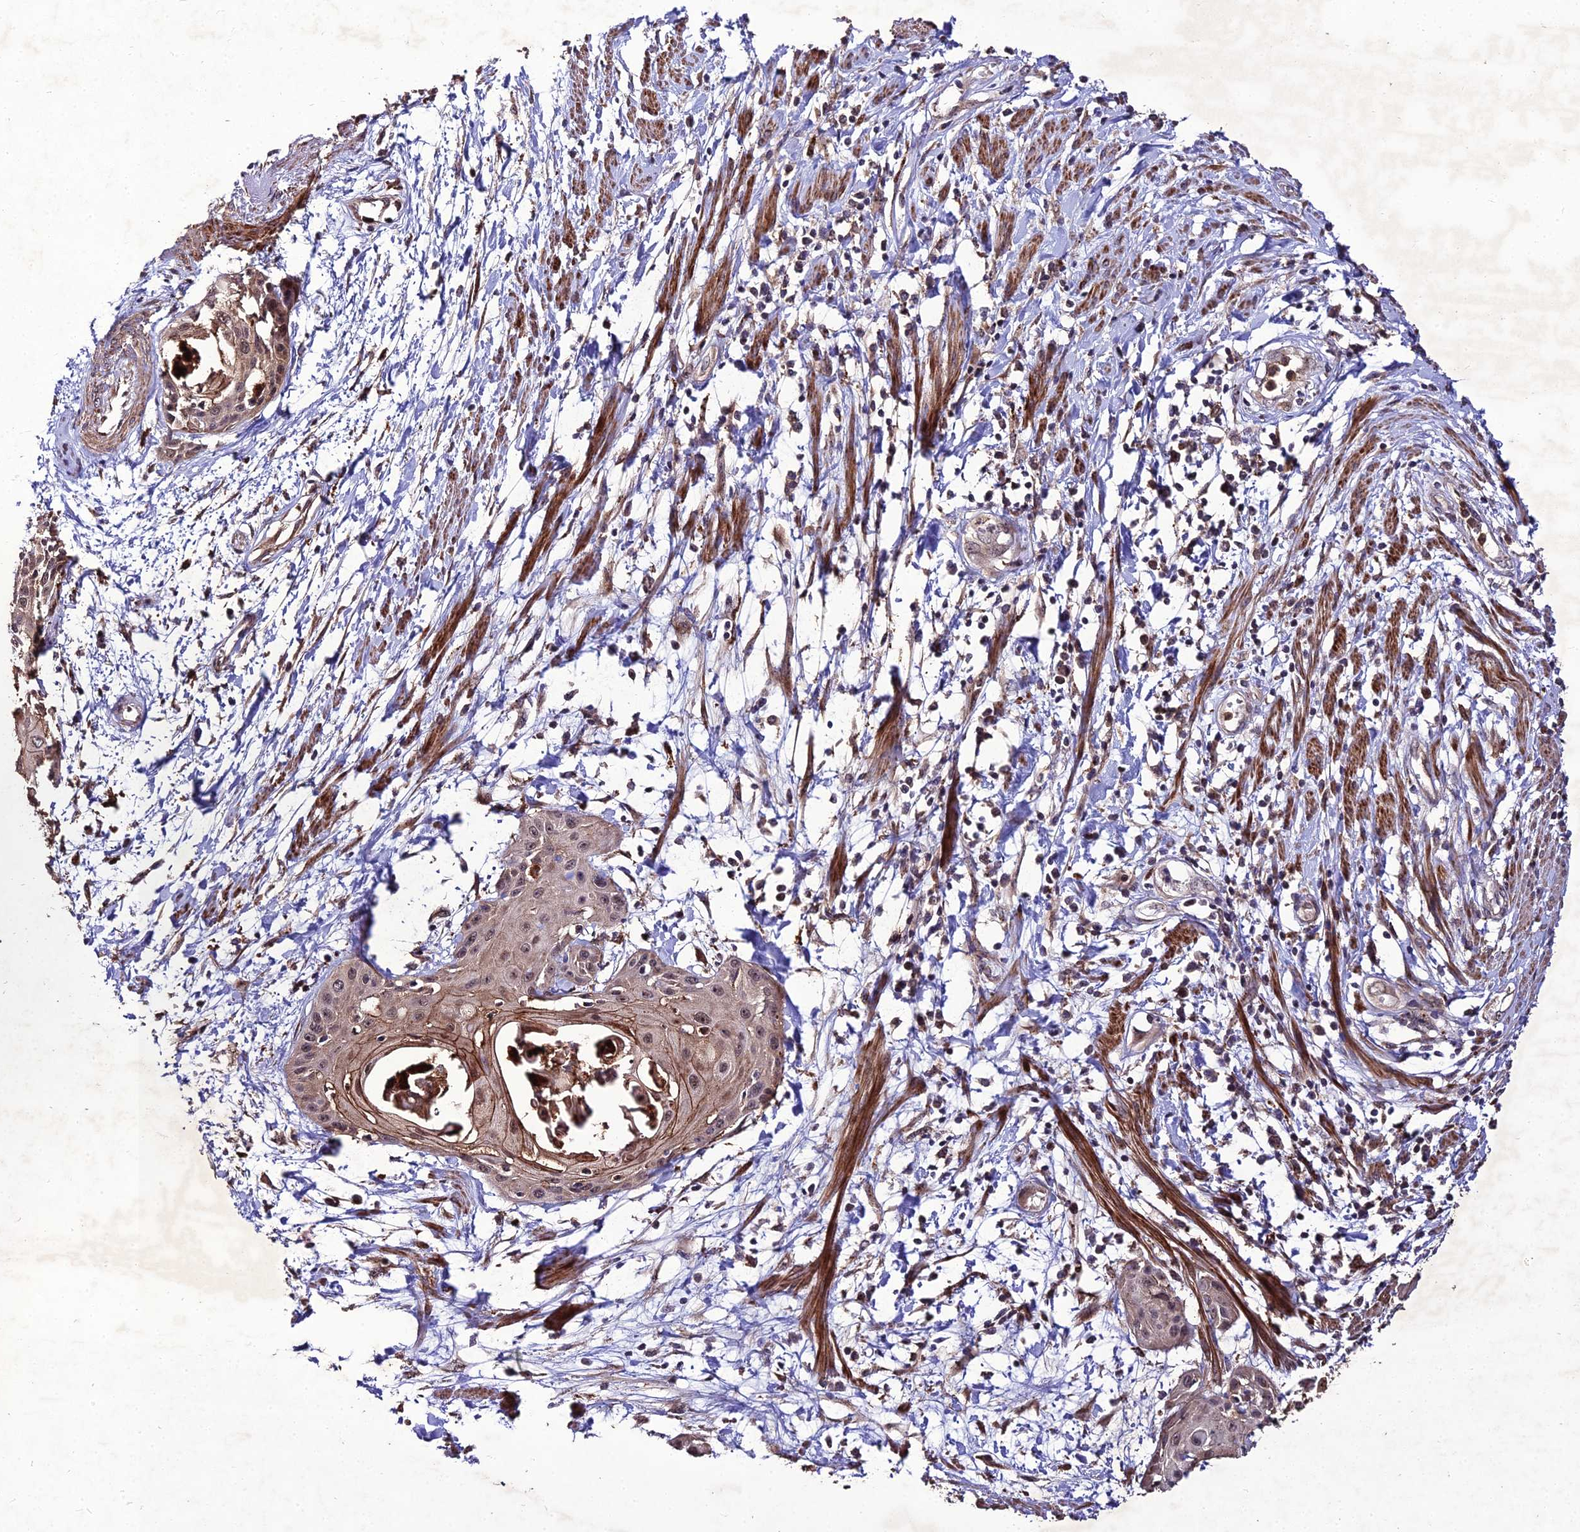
{"staining": {"intensity": "weak", "quantity": ">75%", "location": "cytoplasmic/membranous,nuclear"}, "tissue": "cervical cancer", "cell_type": "Tumor cells", "image_type": "cancer", "snomed": [{"axis": "morphology", "description": "Squamous cell carcinoma, NOS"}, {"axis": "topography", "description": "Cervix"}], "caption": "DAB (3,3'-diaminobenzidine) immunohistochemical staining of cervical cancer displays weak cytoplasmic/membranous and nuclear protein expression in about >75% of tumor cells.", "gene": "ZNF766", "patient": {"sex": "female", "age": 57}}